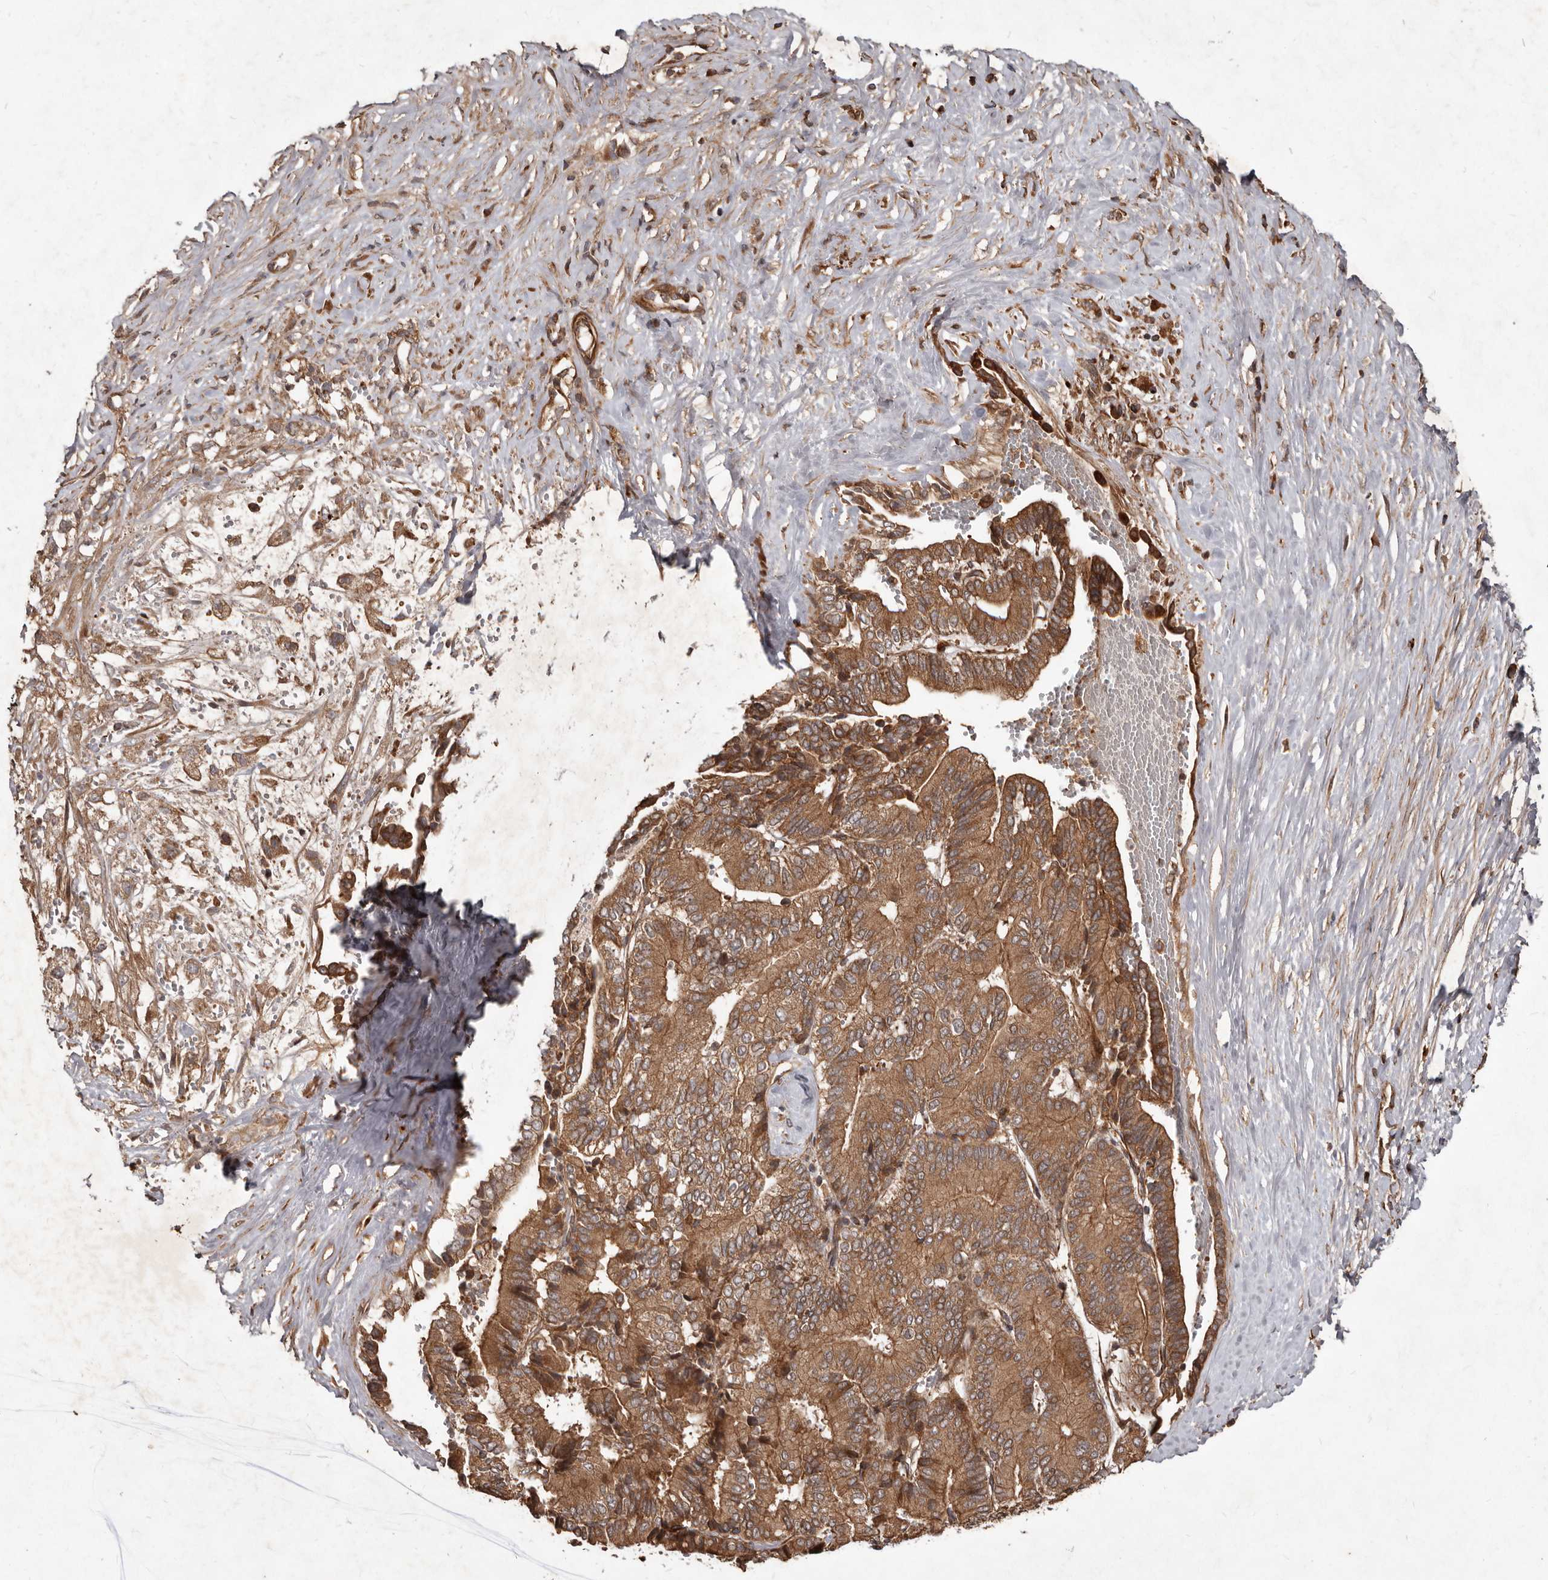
{"staining": {"intensity": "moderate", "quantity": ">75%", "location": "cytoplasmic/membranous"}, "tissue": "liver cancer", "cell_type": "Tumor cells", "image_type": "cancer", "snomed": [{"axis": "morphology", "description": "Cholangiocarcinoma"}, {"axis": "topography", "description": "Liver"}], "caption": "This image reveals immunohistochemistry staining of liver cholangiocarcinoma, with medium moderate cytoplasmic/membranous staining in about >75% of tumor cells.", "gene": "STK36", "patient": {"sex": "female", "age": 75}}